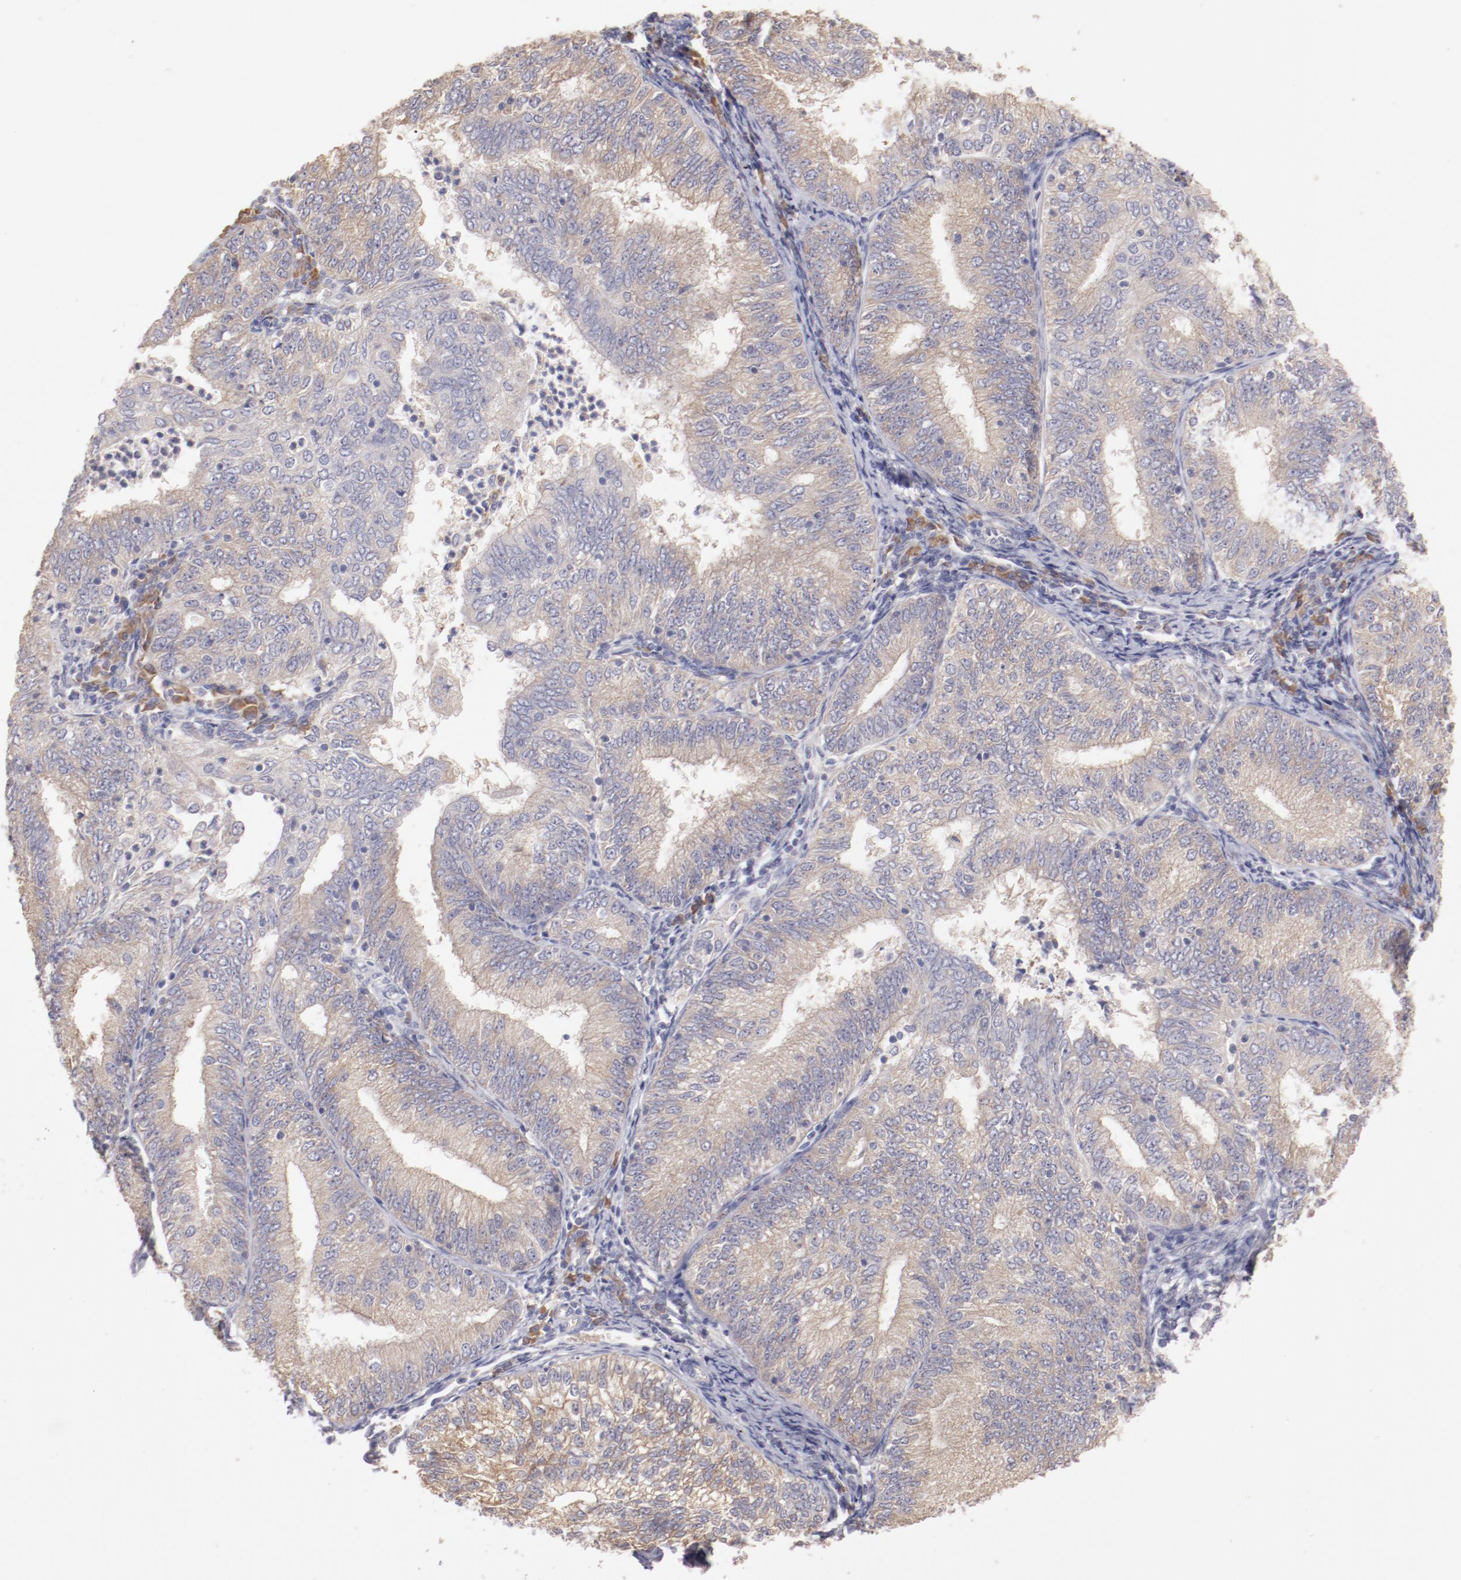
{"staining": {"intensity": "moderate", "quantity": ">75%", "location": "cytoplasmic/membranous"}, "tissue": "endometrial cancer", "cell_type": "Tumor cells", "image_type": "cancer", "snomed": [{"axis": "morphology", "description": "Adenocarcinoma, NOS"}, {"axis": "topography", "description": "Endometrium"}], "caption": "Adenocarcinoma (endometrial) tissue displays moderate cytoplasmic/membranous expression in about >75% of tumor cells", "gene": "ENTPD5", "patient": {"sex": "female", "age": 69}}